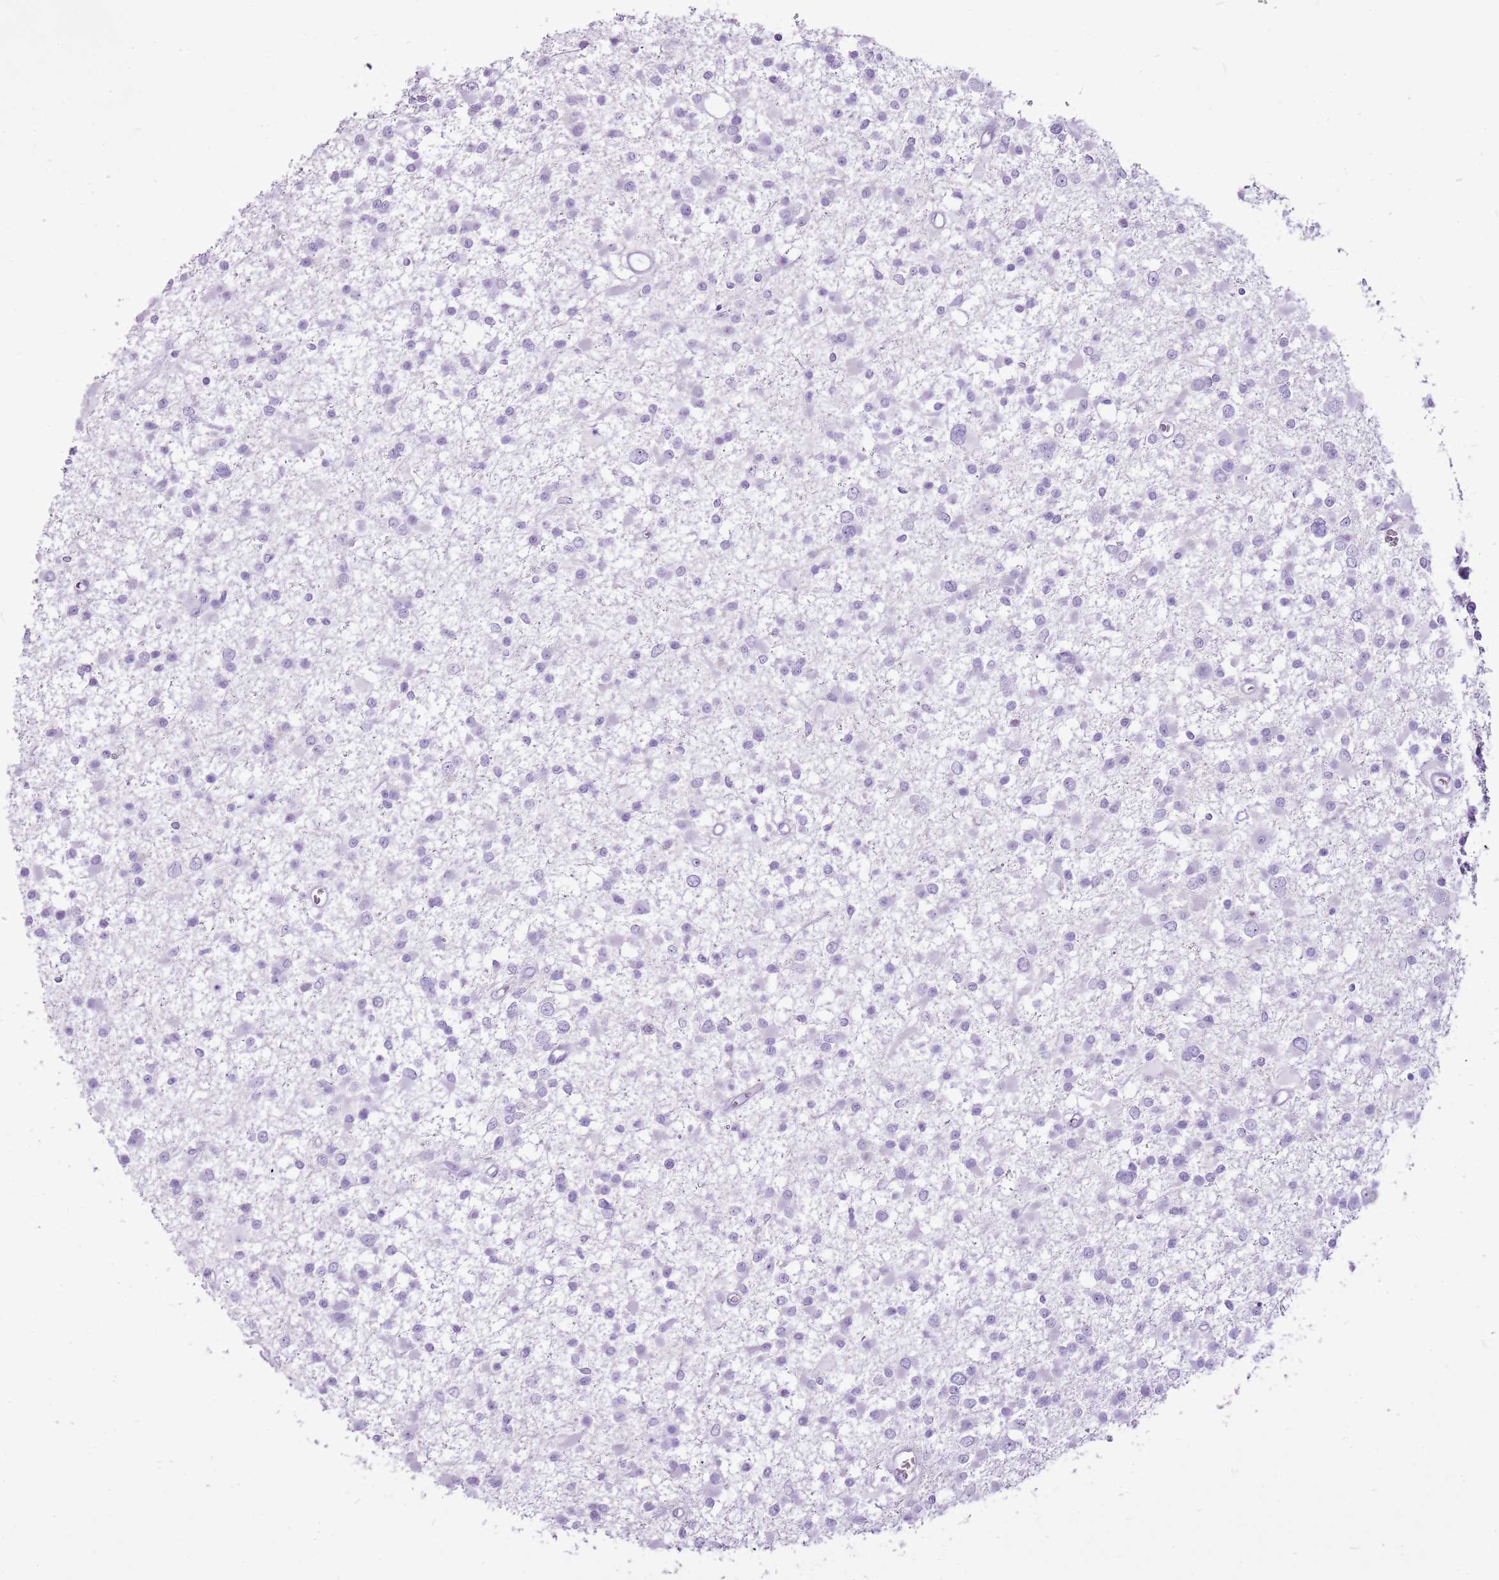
{"staining": {"intensity": "negative", "quantity": "none", "location": "none"}, "tissue": "glioma", "cell_type": "Tumor cells", "image_type": "cancer", "snomed": [{"axis": "morphology", "description": "Glioma, malignant, Low grade"}, {"axis": "topography", "description": "Brain"}], "caption": "High power microscopy histopathology image of an immunohistochemistry (IHC) image of low-grade glioma (malignant), revealing no significant expression in tumor cells.", "gene": "CNFN", "patient": {"sex": "female", "age": 22}}